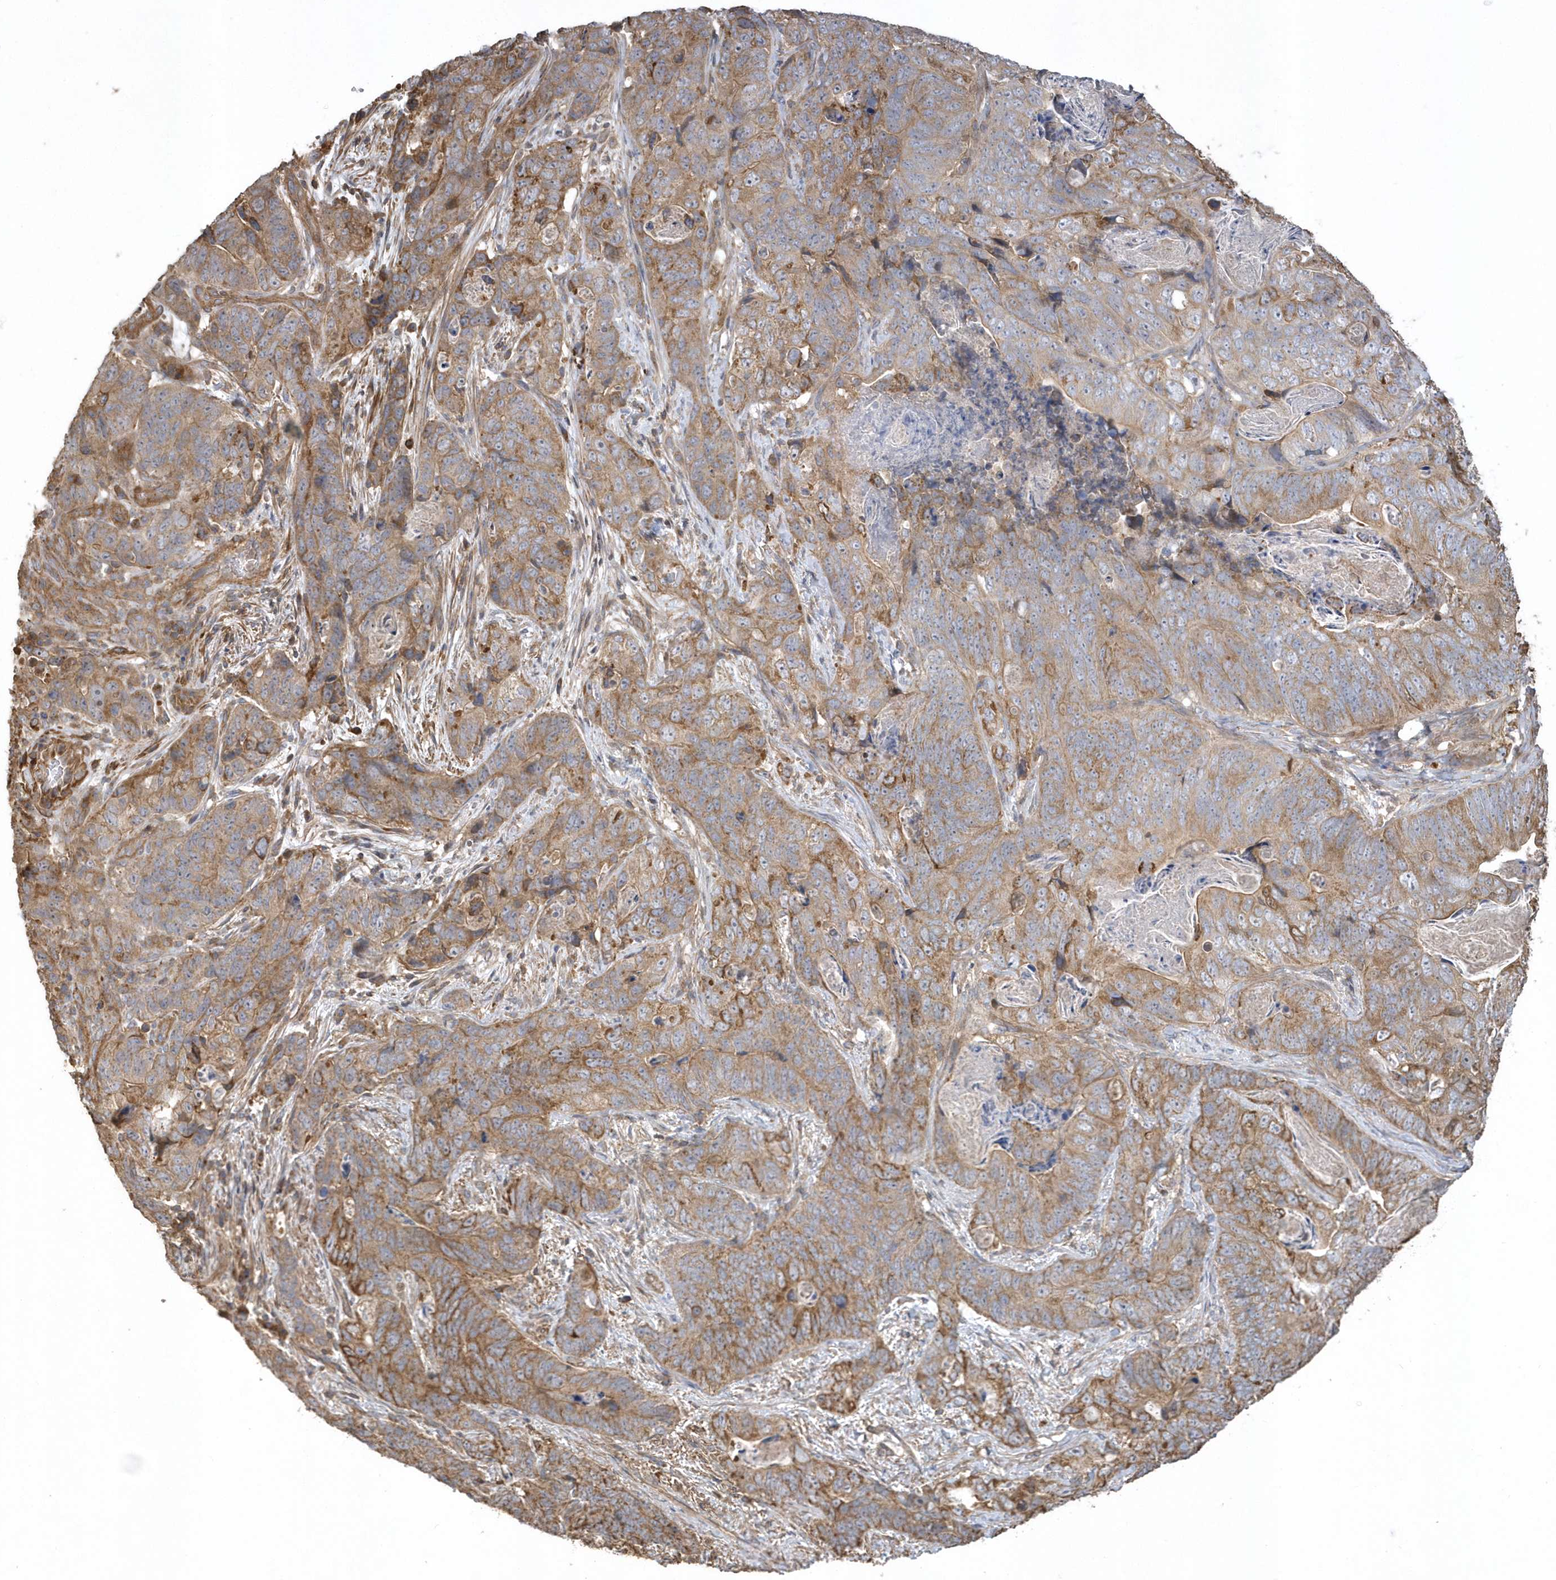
{"staining": {"intensity": "moderate", "quantity": ">75%", "location": "cytoplasmic/membranous"}, "tissue": "stomach cancer", "cell_type": "Tumor cells", "image_type": "cancer", "snomed": [{"axis": "morphology", "description": "Normal tissue, NOS"}, {"axis": "morphology", "description": "Adenocarcinoma, NOS"}, {"axis": "topography", "description": "Stomach"}], "caption": "Immunohistochemical staining of stomach cancer shows medium levels of moderate cytoplasmic/membranous staining in about >75% of tumor cells. The staining was performed using DAB, with brown indicating positive protein expression. Nuclei are stained blue with hematoxylin.", "gene": "SENP8", "patient": {"sex": "female", "age": 89}}